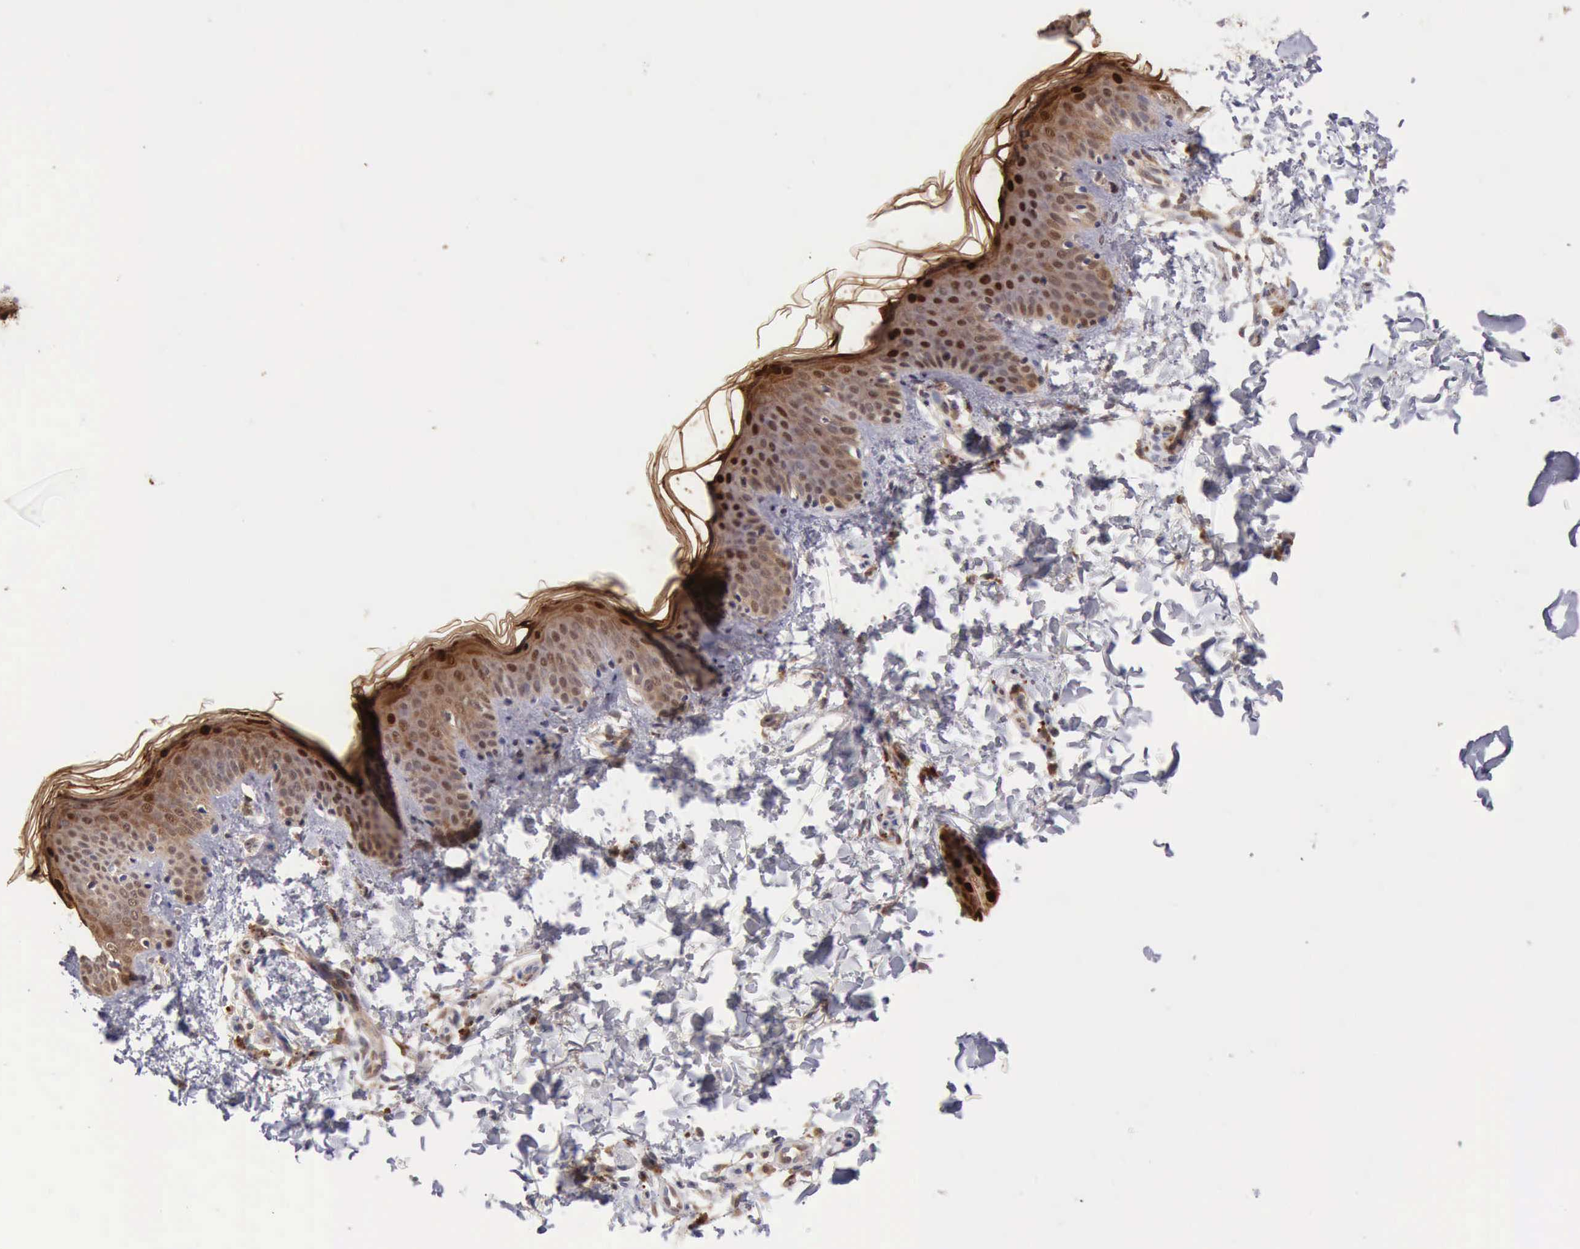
{"staining": {"intensity": "negative", "quantity": "none", "location": "none"}, "tissue": "skin", "cell_type": "Fibroblasts", "image_type": "normal", "snomed": [{"axis": "morphology", "description": "Normal tissue, NOS"}, {"axis": "topography", "description": "Skin"}], "caption": "Immunohistochemistry (IHC) of benign skin displays no positivity in fibroblasts.", "gene": "CSTA", "patient": {"sex": "female", "age": 4}}